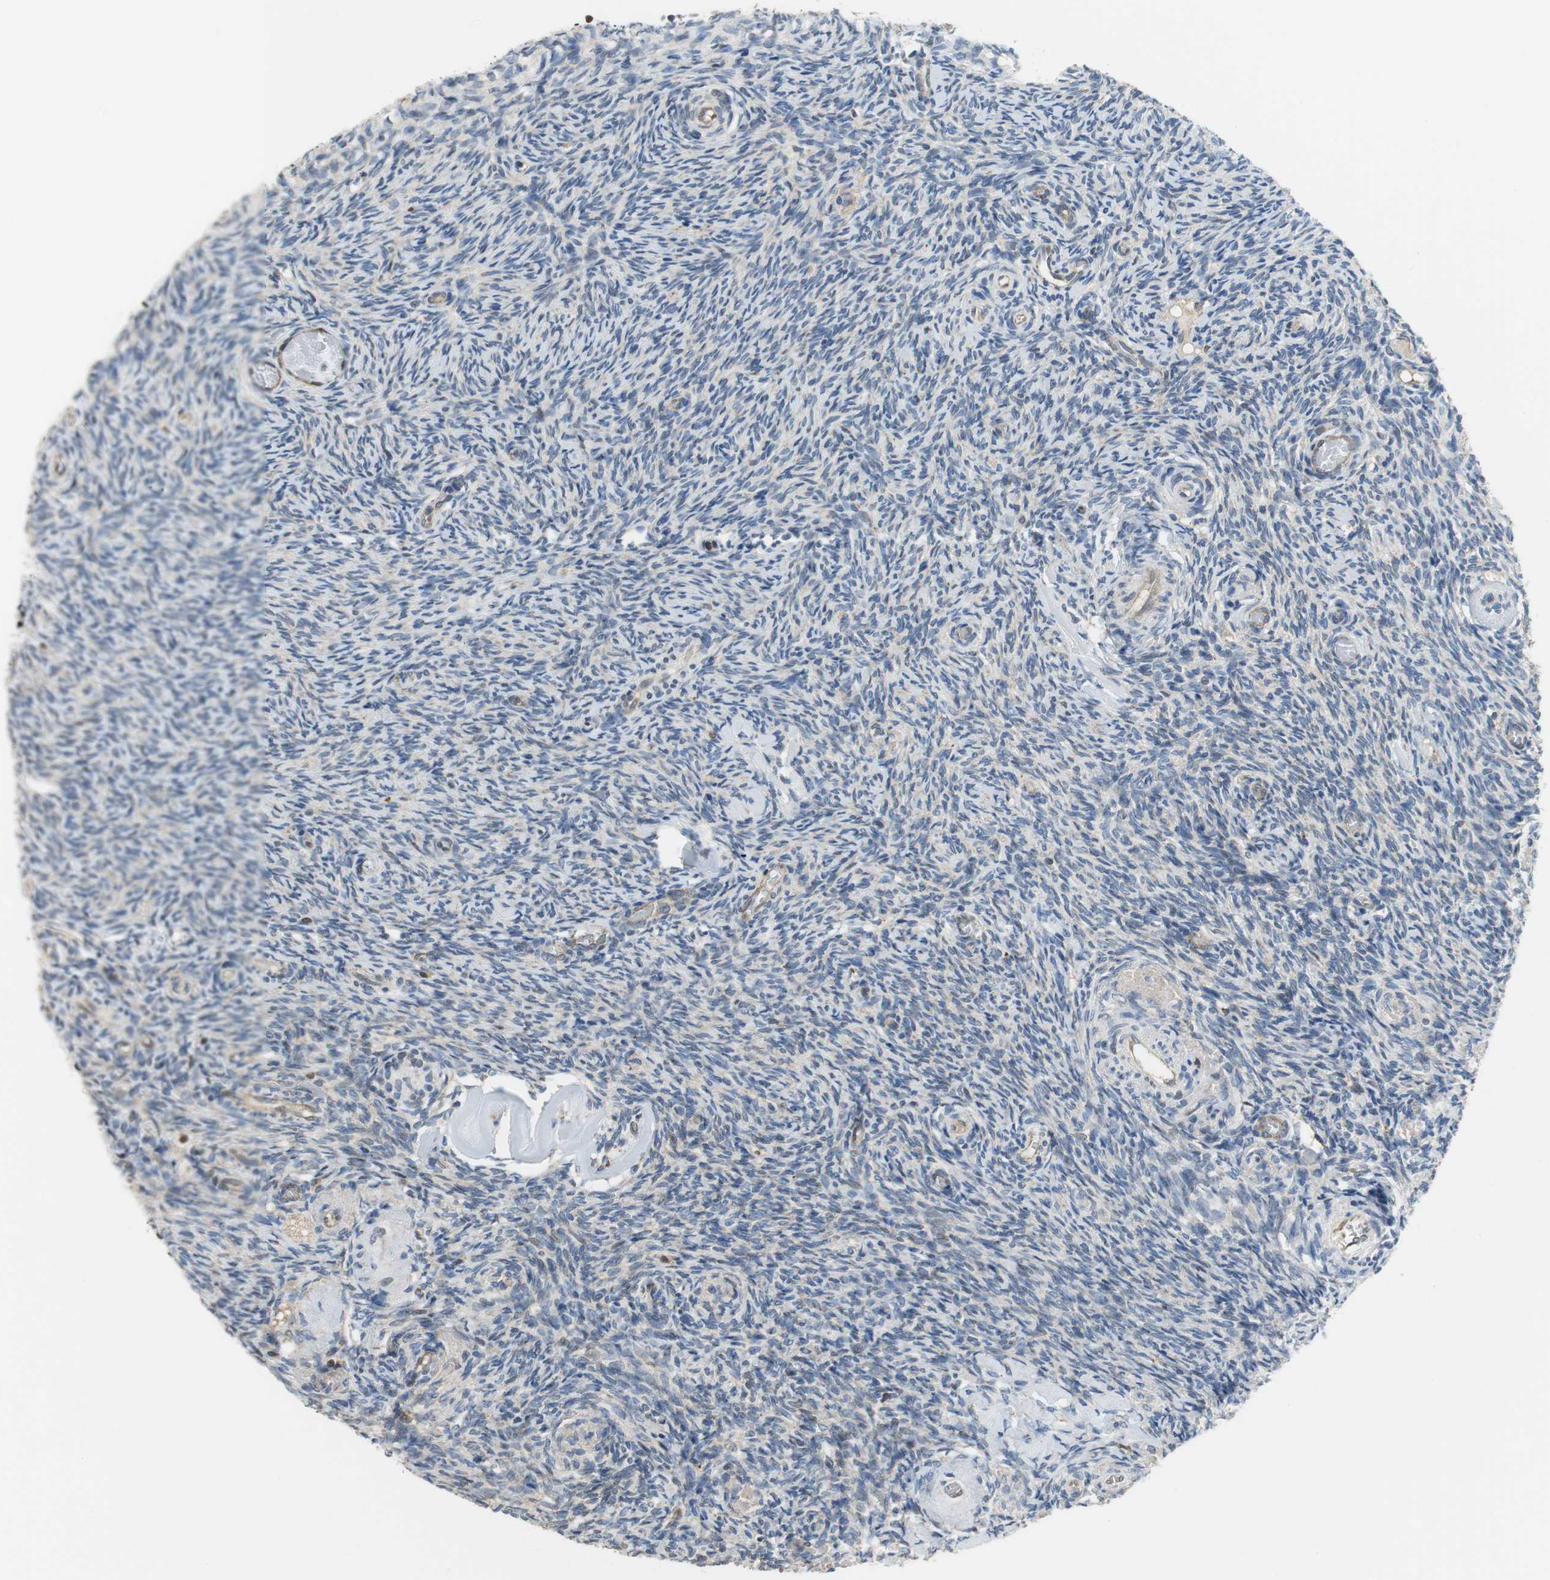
{"staining": {"intensity": "weak", "quantity": "25%-75%", "location": "cytoplasmic/membranous"}, "tissue": "ovary", "cell_type": "Follicle cells", "image_type": "normal", "snomed": [{"axis": "morphology", "description": "Normal tissue, NOS"}, {"axis": "topography", "description": "Ovary"}], "caption": "A micrograph of human ovary stained for a protein displays weak cytoplasmic/membranous brown staining in follicle cells.", "gene": "GSDMD", "patient": {"sex": "female", "age": 60}}